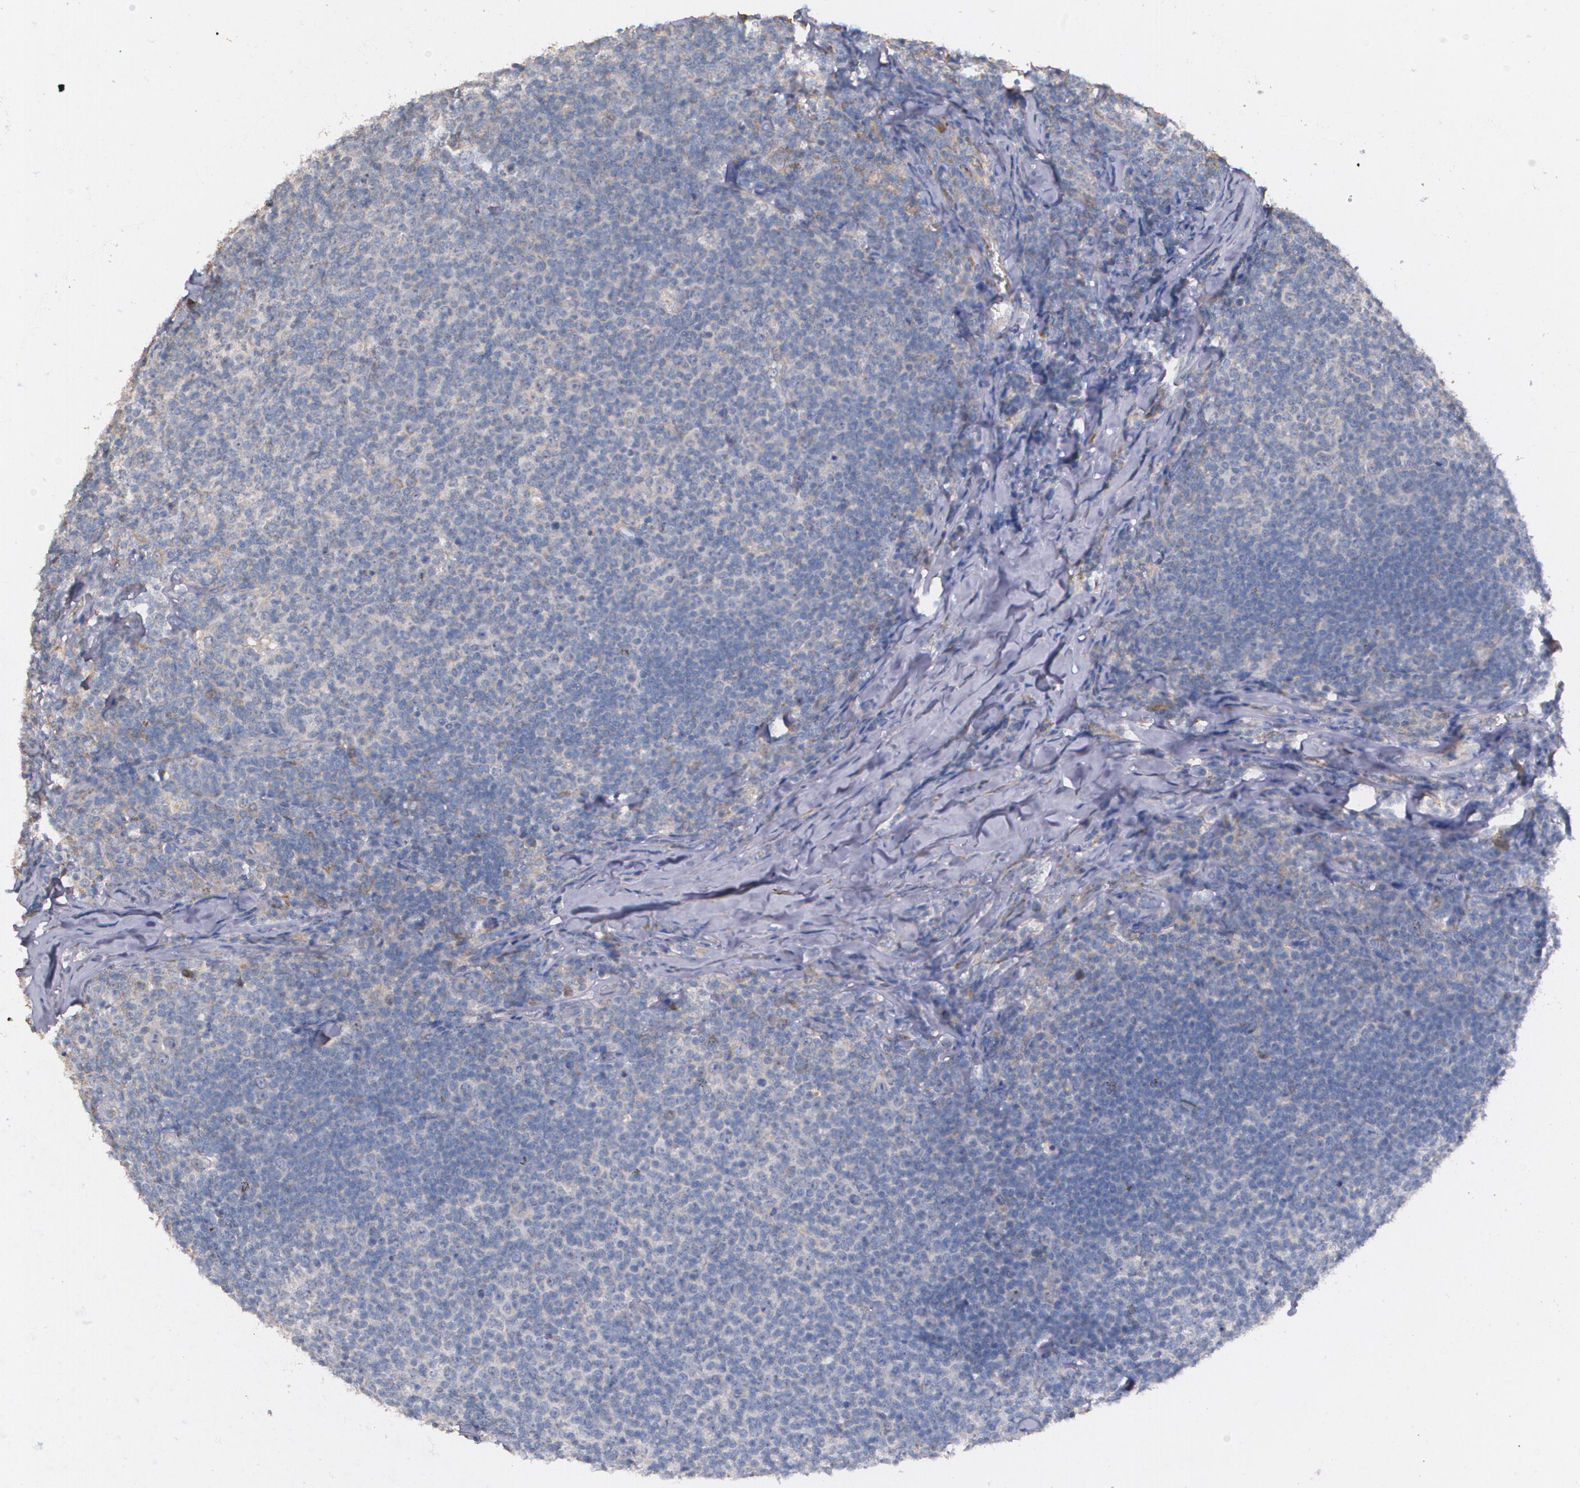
{"staining": {"intensity": "weak", "quantity": "25%-75%", "location": "cytoplasmic/membranous"}, "tissue": "lymphoma", "cell_type": "Tumor cells", "image_type": "cancer", "snomed": [{"axis": "morphology", "description": "Malignant lymphoma, non-Hodgkin's type, Low grade"}, {"axis": "topography", "description": "Lymph node"}], "caption": "Low-grade malignant lymphoma, non-Hodgkin's type stained for a protein (brown) displays weak cytoplasmic/membranous positive expression in approximately 25%-75% of tumor cells.", "gene": "ATF3", "patient": {"sex": "male", "age": 74}}